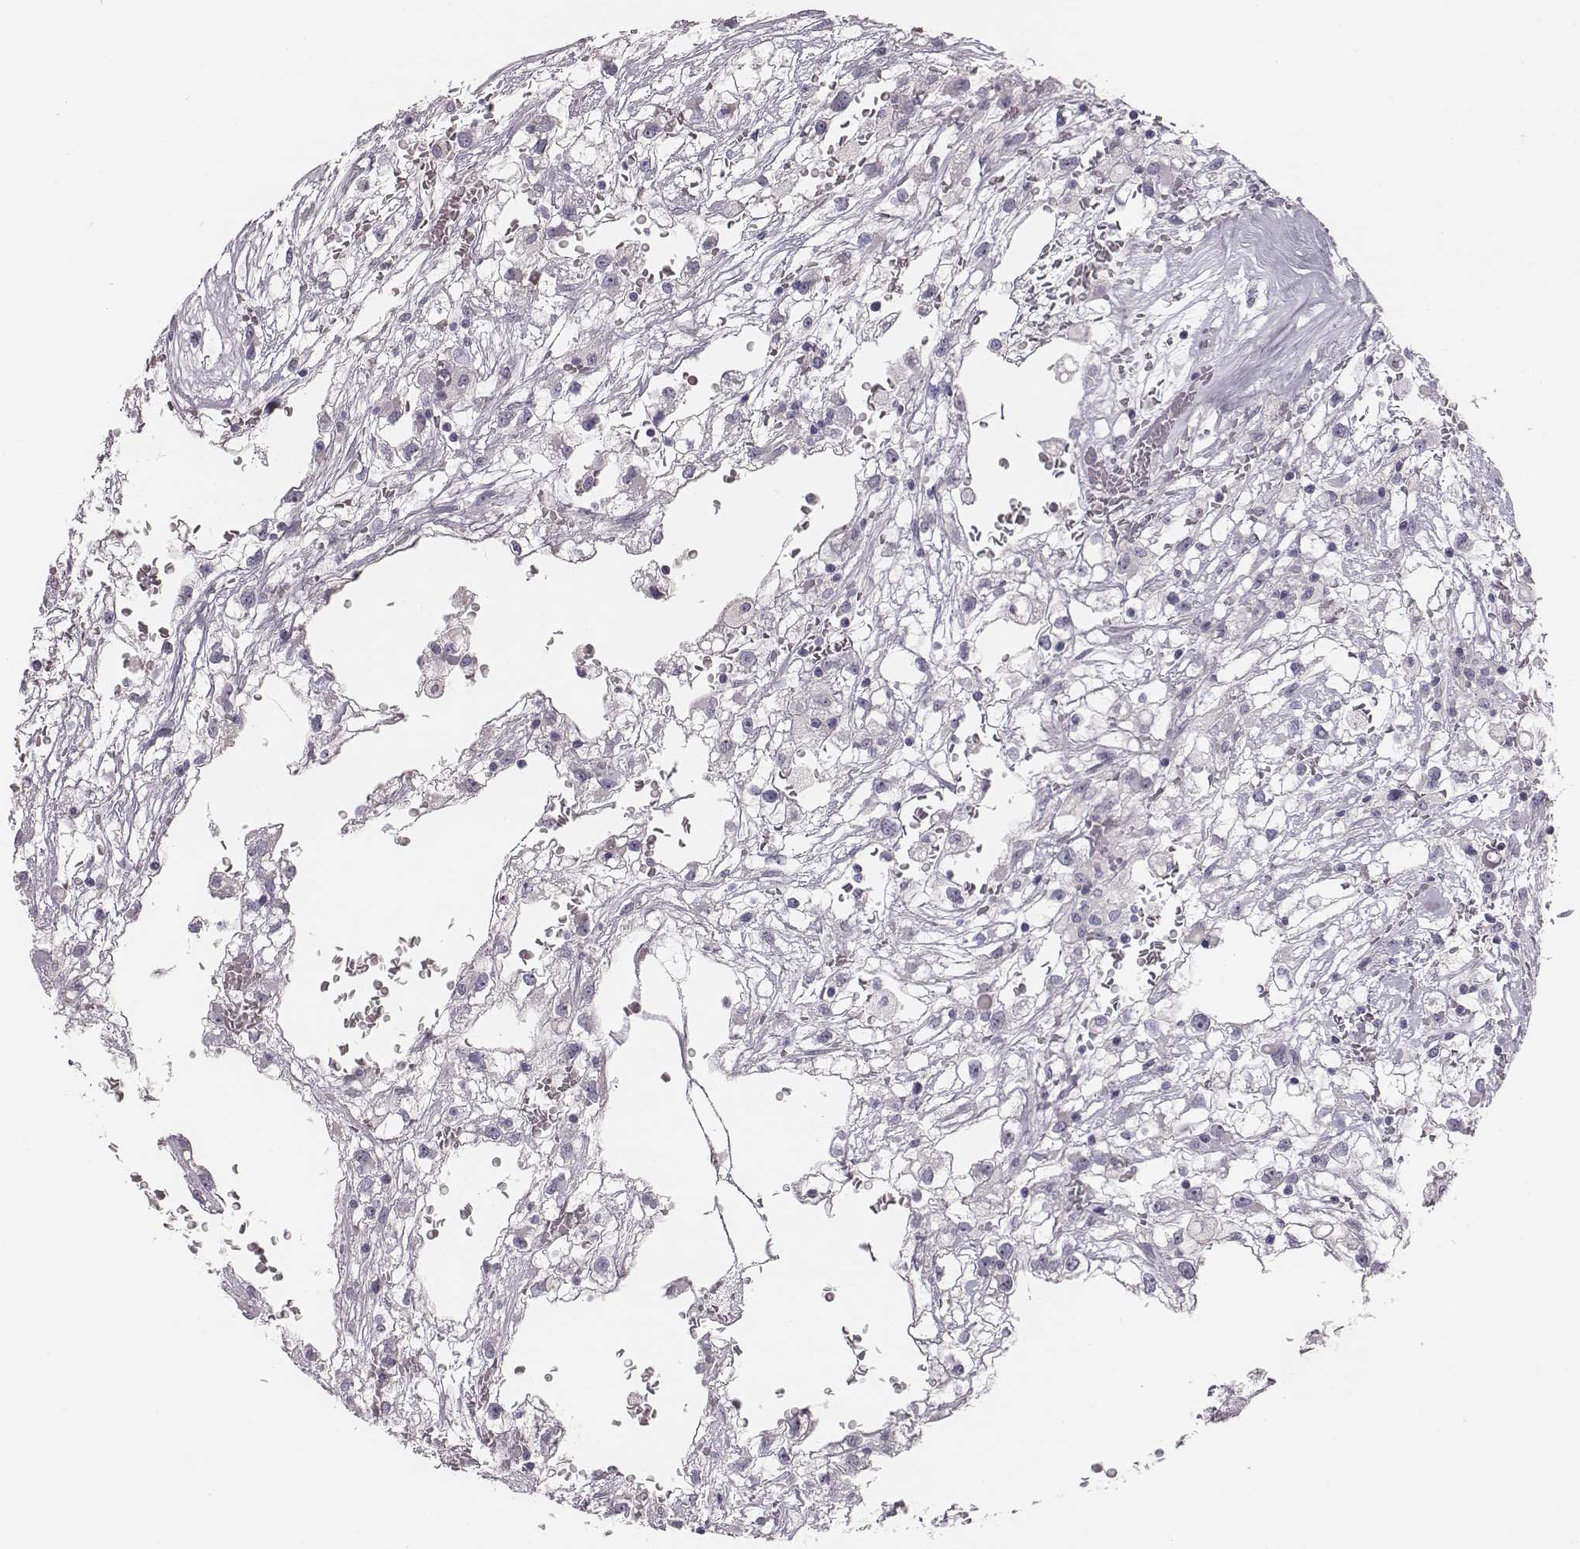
{"staining": {"intensity": "negative", "quantity": "none", "location": "none"}, "tissue": "renal cancer", "cell_type": "Tumor cells", "image_type": "cancer", "snomed": [{"axis": "morphology", "description": "Adenocarcinoma, NOS"}, {"axis": "topography", "description": "Kidney"}], "caption": "This is an IHC photomicrograph of renal cancer. There is no expression in tumor cells.", "gene": "CACNG4", "patient": {"sex": "male", "age": 59}}